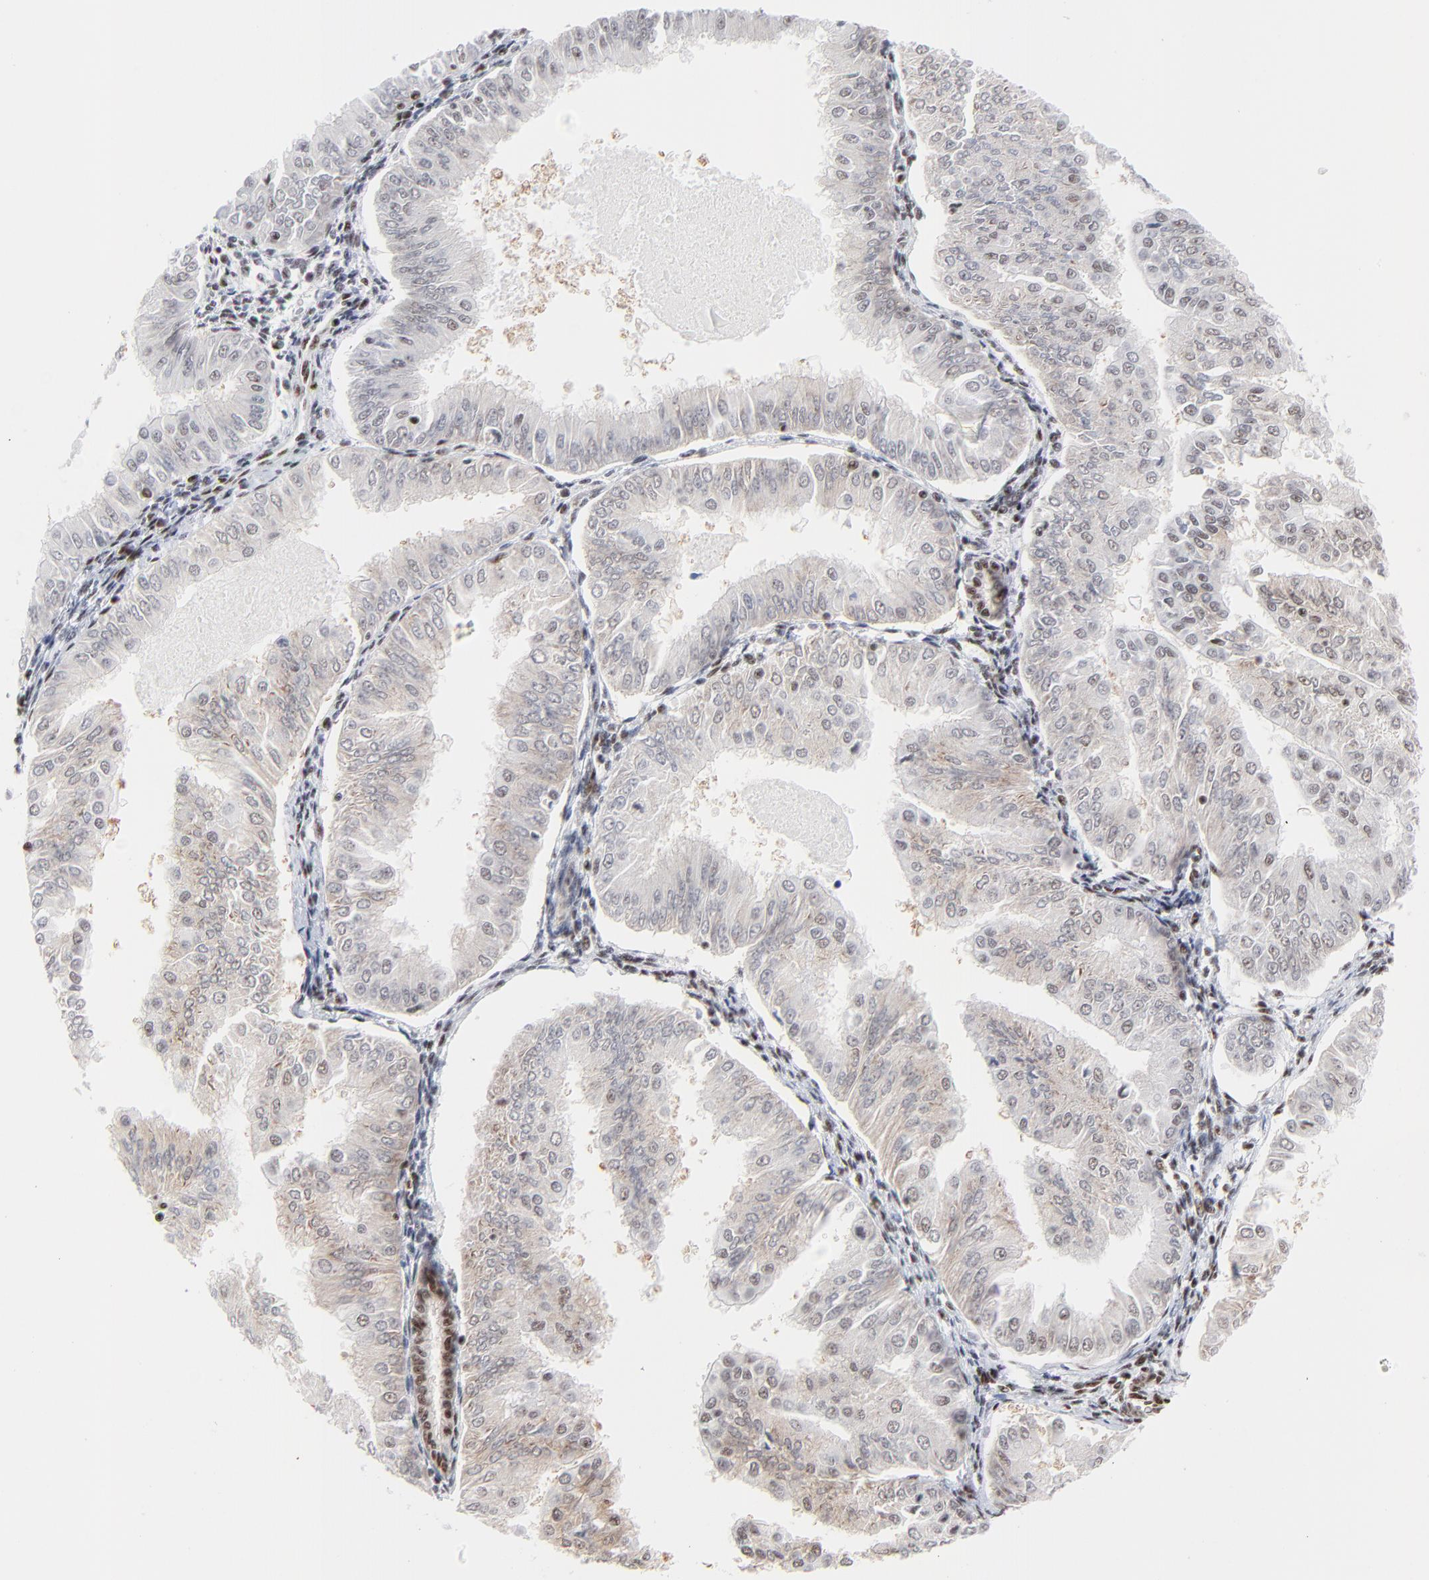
{"staining": {"intensity": "weak", "quantity": "25%-75%", "location": "nuclear"}, "tissue": "endometrial cancer", "cell_type": "Tumor cells", "image_type": "cancer", "snomed": [{"axis": "morphology", "description": "Adenocarcinoma, NOS"}, {"axis": "topography", "description": "Endometrium"}], "caption": "Immunohistochemistry of human endometrial adenocarcinoma exhibits low levels of weak nuclear expression in approximately 25%-75% of tumor cells.", "gene": "CREB1", "patient": {"sex": "female", "age": 53}}